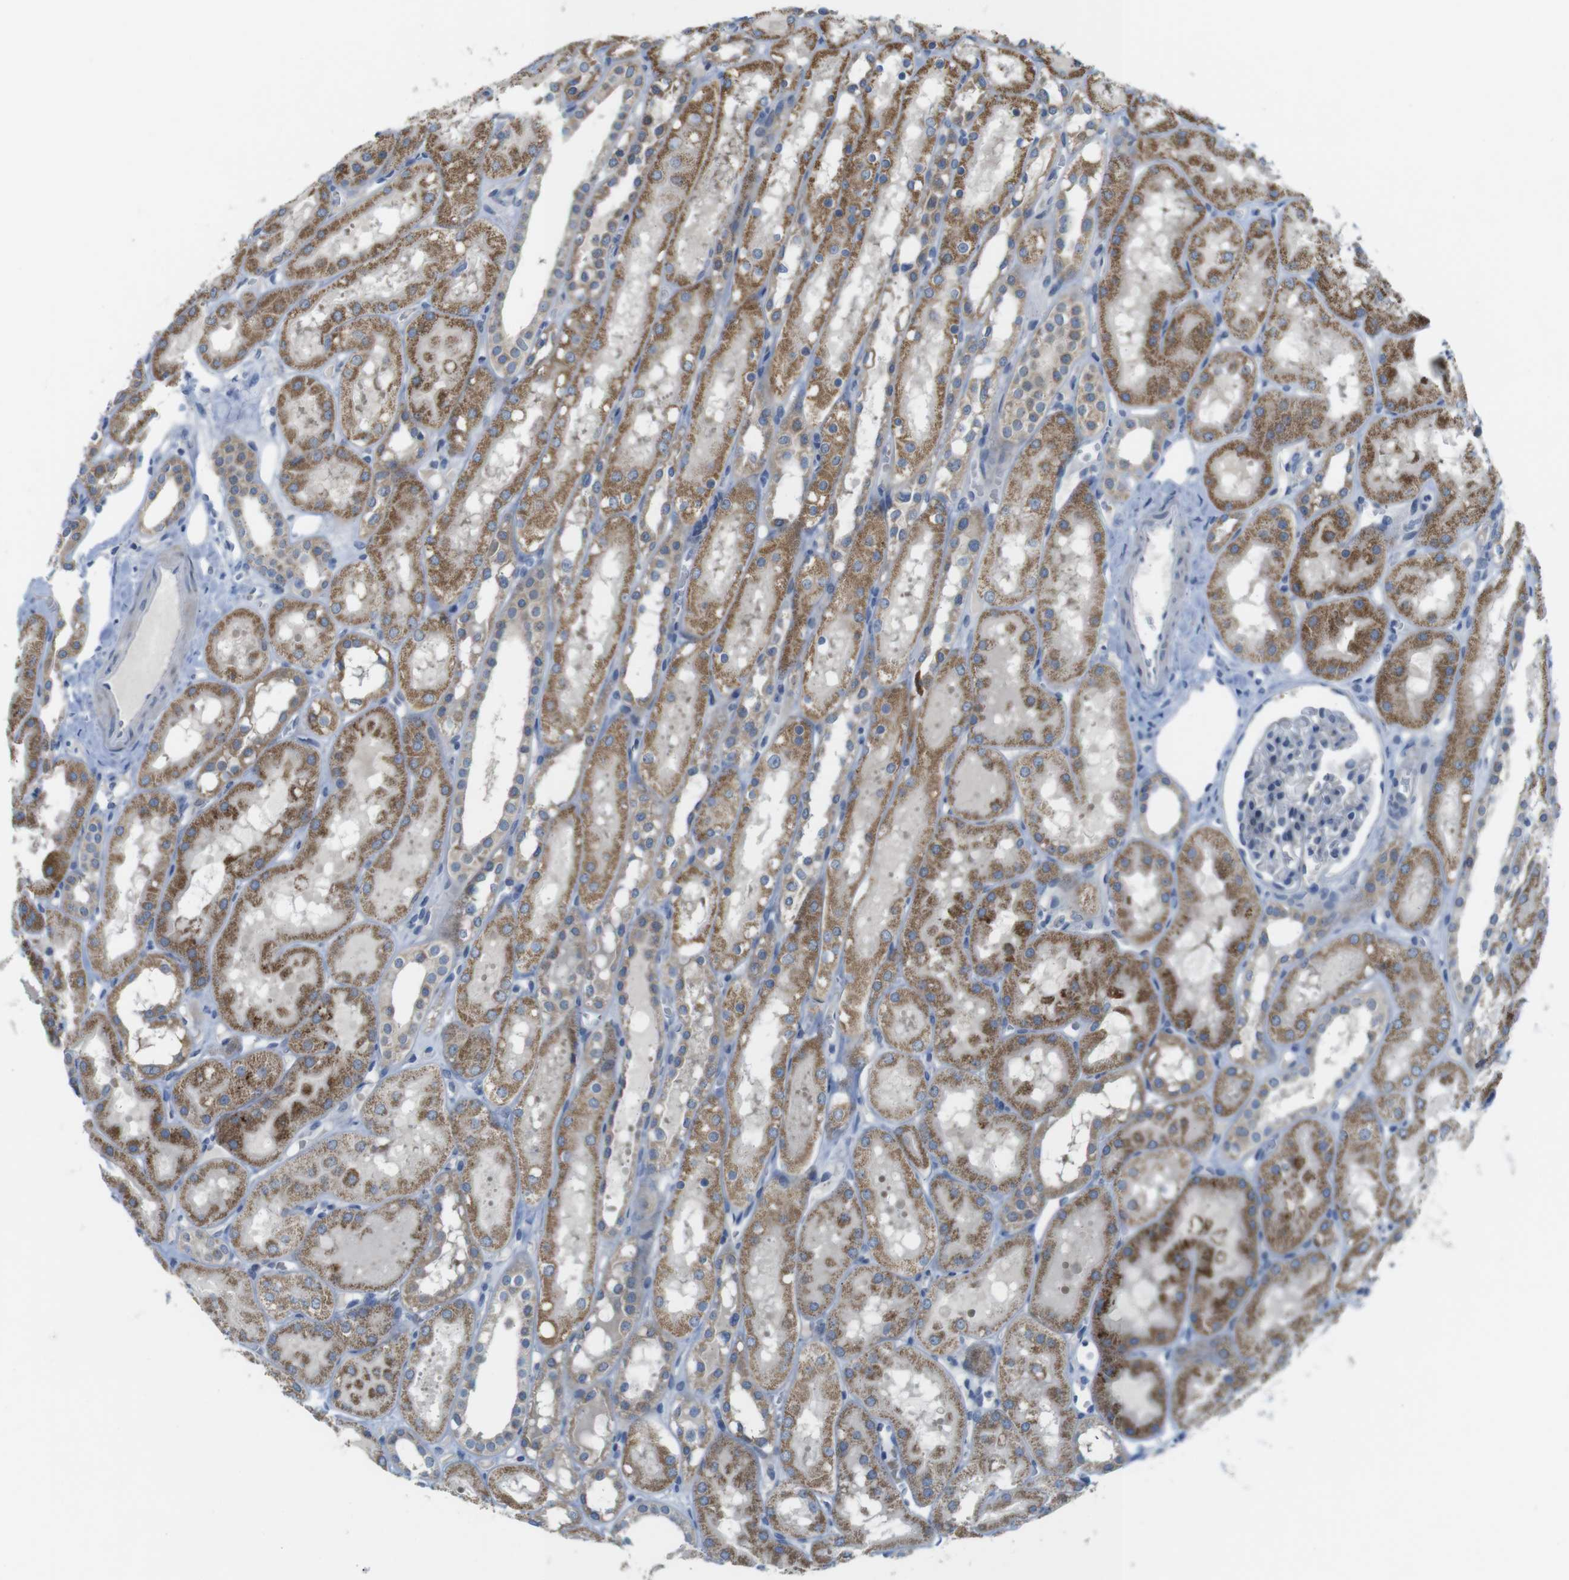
{"staining": {"intensity": "negative", "quantity": "none", "location": "none"}, "tissue": "kidney", "cell_type": "Cells in glomeruli", "image_type": "normal", "snomed": [{"axis": "morphology", "description": "Normal tissue, NOS"}, {"axis": "topography", "description": "Kidney"}, {"axis": "topography", "description": "Urinary bladder"}], "caption": "This is a histopathology image of IHC staining of benign kidney, which shows no positivity in cells in glomeruli. (DAB (3,3'-diaminobenzidine) immunohistochemistry (IHC) visualized using brightfield microscopy, high magnification).", "gene": "MARCHF1", "patient": {"sex": "male", "age": 16}}